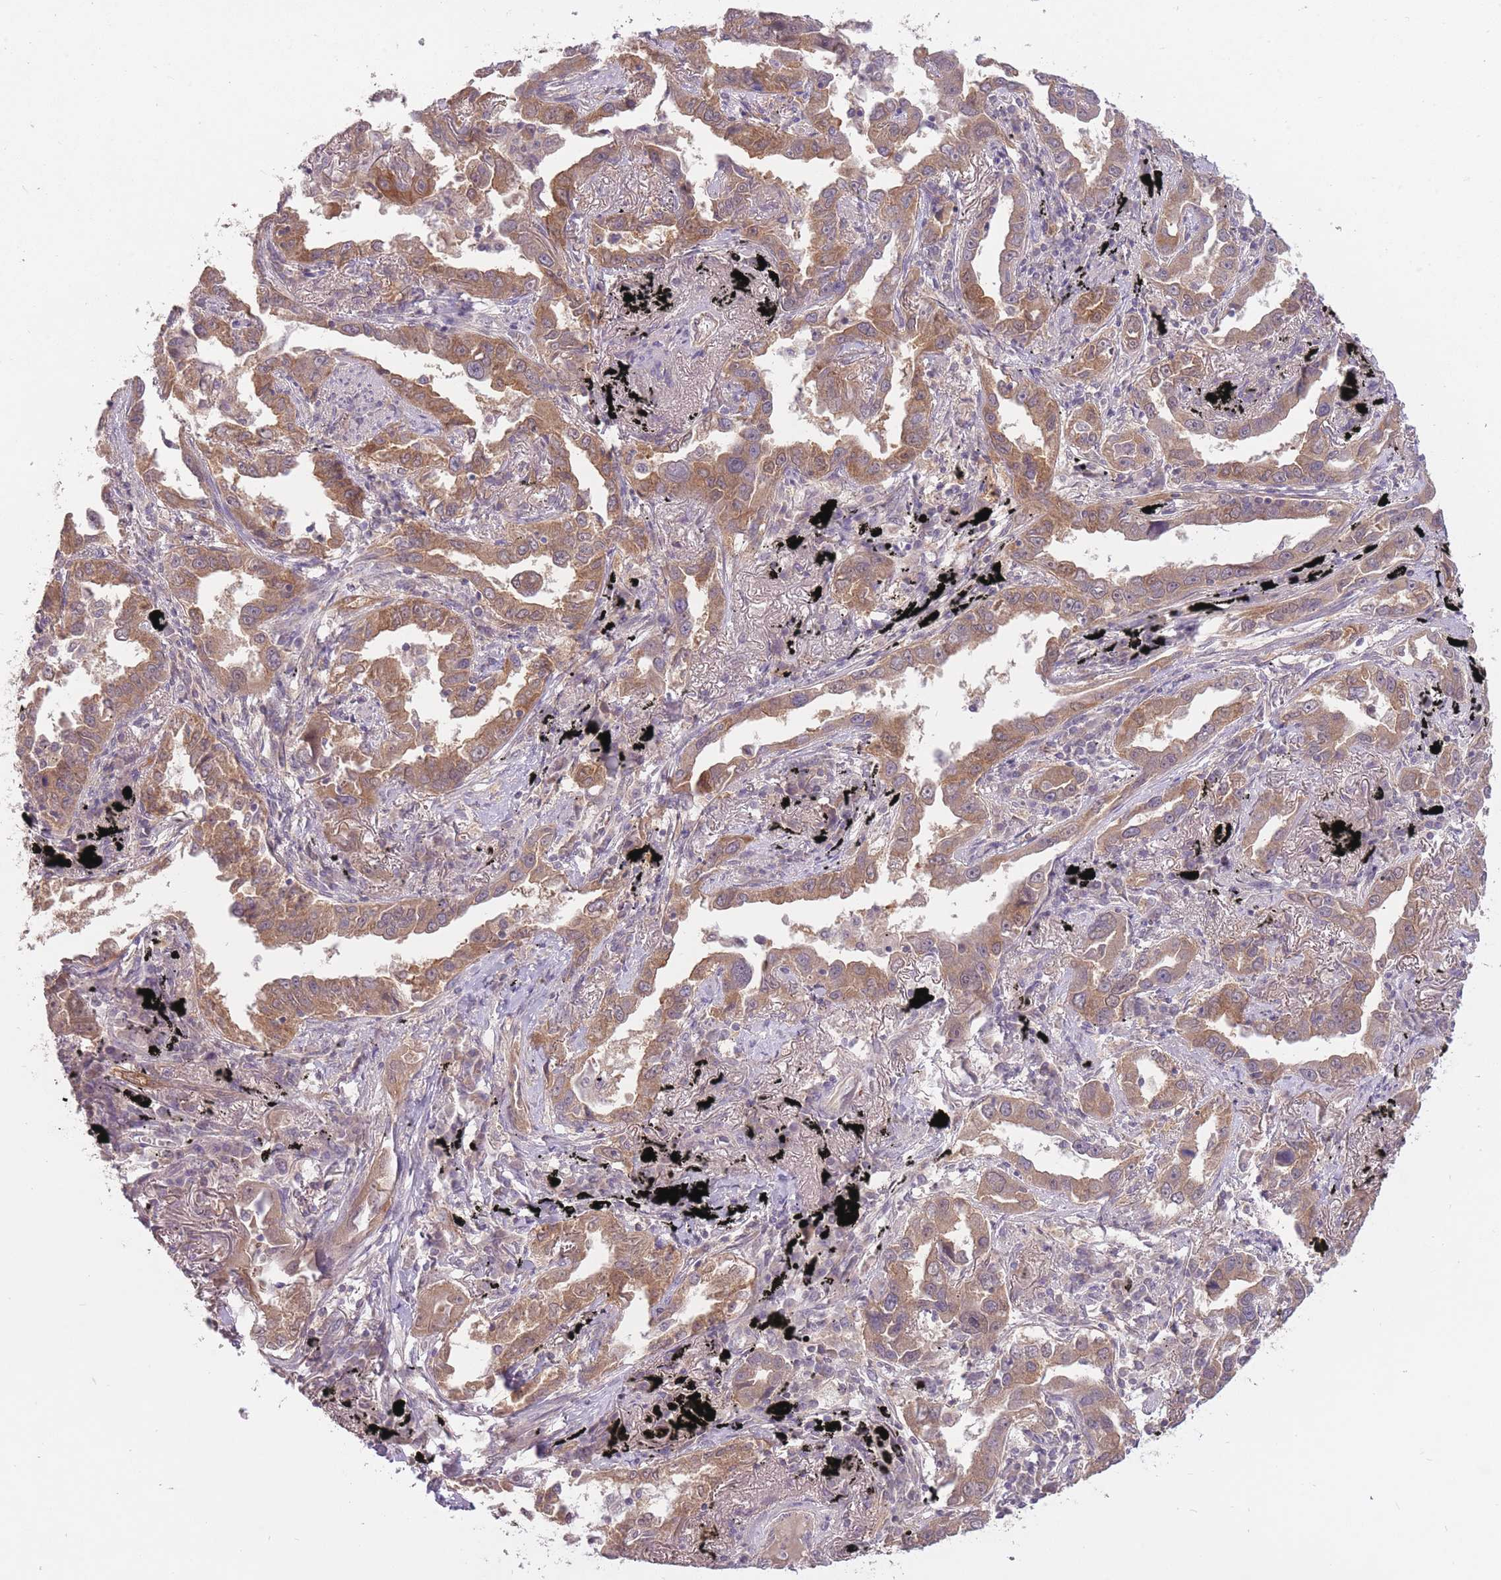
{"staining": {"intensity": "moderate", "quantity": ">75%", "location": "cytoplasmic/membranous"}, "tissue": "lung cancer", "cell_type": "Tumor cells", "image_type": "cancer", "snomed": [{"axis": "morphology", "description": "Adenocarcinoma, NOS"}, {"axis": "topography", "description": "Lung"}], "caption": "Moderate cytoplasmic/membranous staining for a protein is seen in about >75% of tumor cells of lung cancer (adenocarcinoma) using immunohistochemistry.", "gene": "LRATD2", "patient": {"sex": "male", "age": 67}}